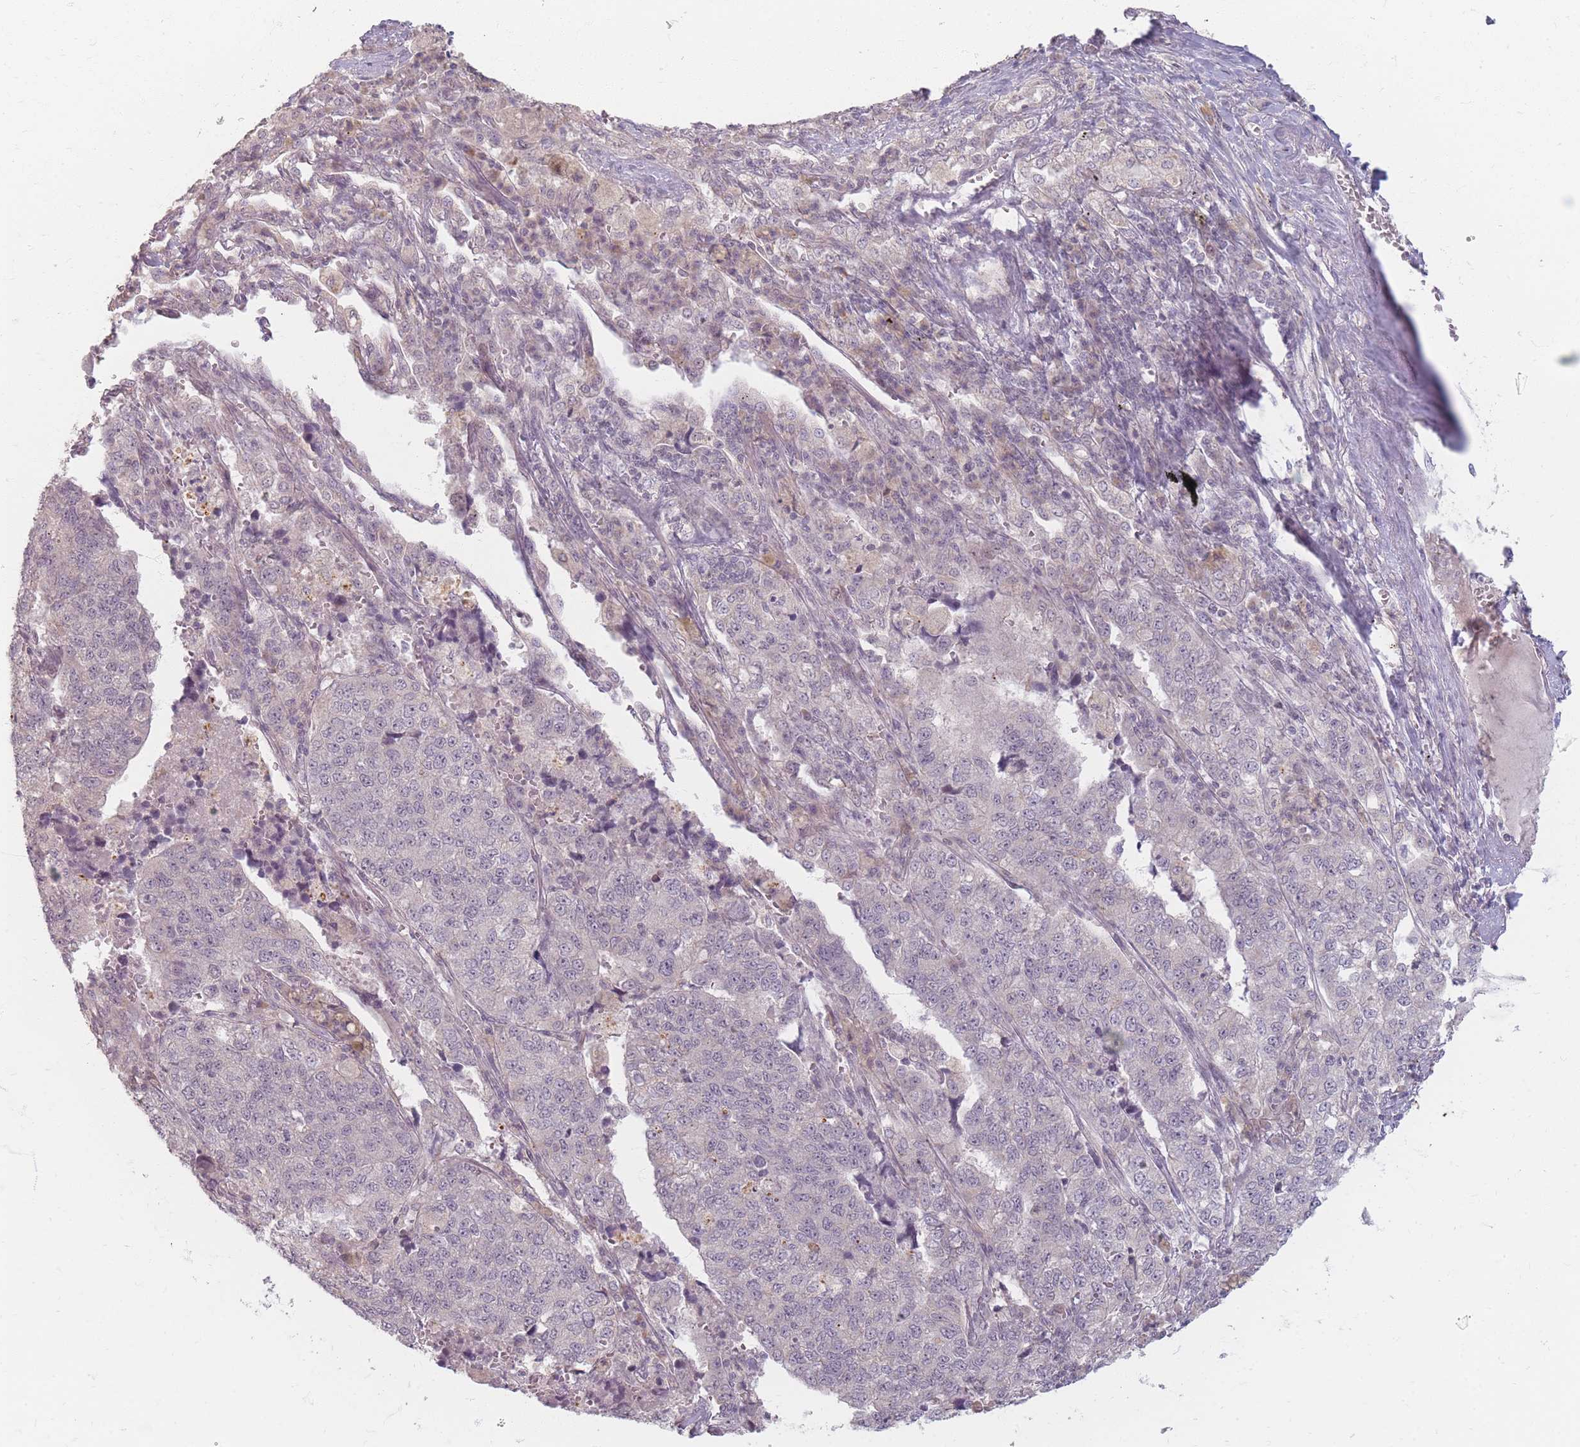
{"staining": {"intensity": "negative", "quantity": "none", "location": "none"}, "tissue": "lung cancer", "cell_type": "Tumor cells", "image_type": "cancer", "snomed": [{"axis": "morphology", "description": "Adenocarcinoma, NOS"}, {"axis": "topography", "description": "Lung"}], "caption": "Immunohistochemistry micrograph of neoplastic tissue: human lung cancer stained with DAB (3,3'-diaminobenzidine) reveals no significant protein staining in tumor cells. The staining was performed using DAB (3,3'-diaminobenzidine) to visualize the protein expression in brown, while the nuclei were stained in blue with hematoxylin (Magnification: 20x).", "gene": "GABRA6", "patient": {"sex": "male", "age": 49}}